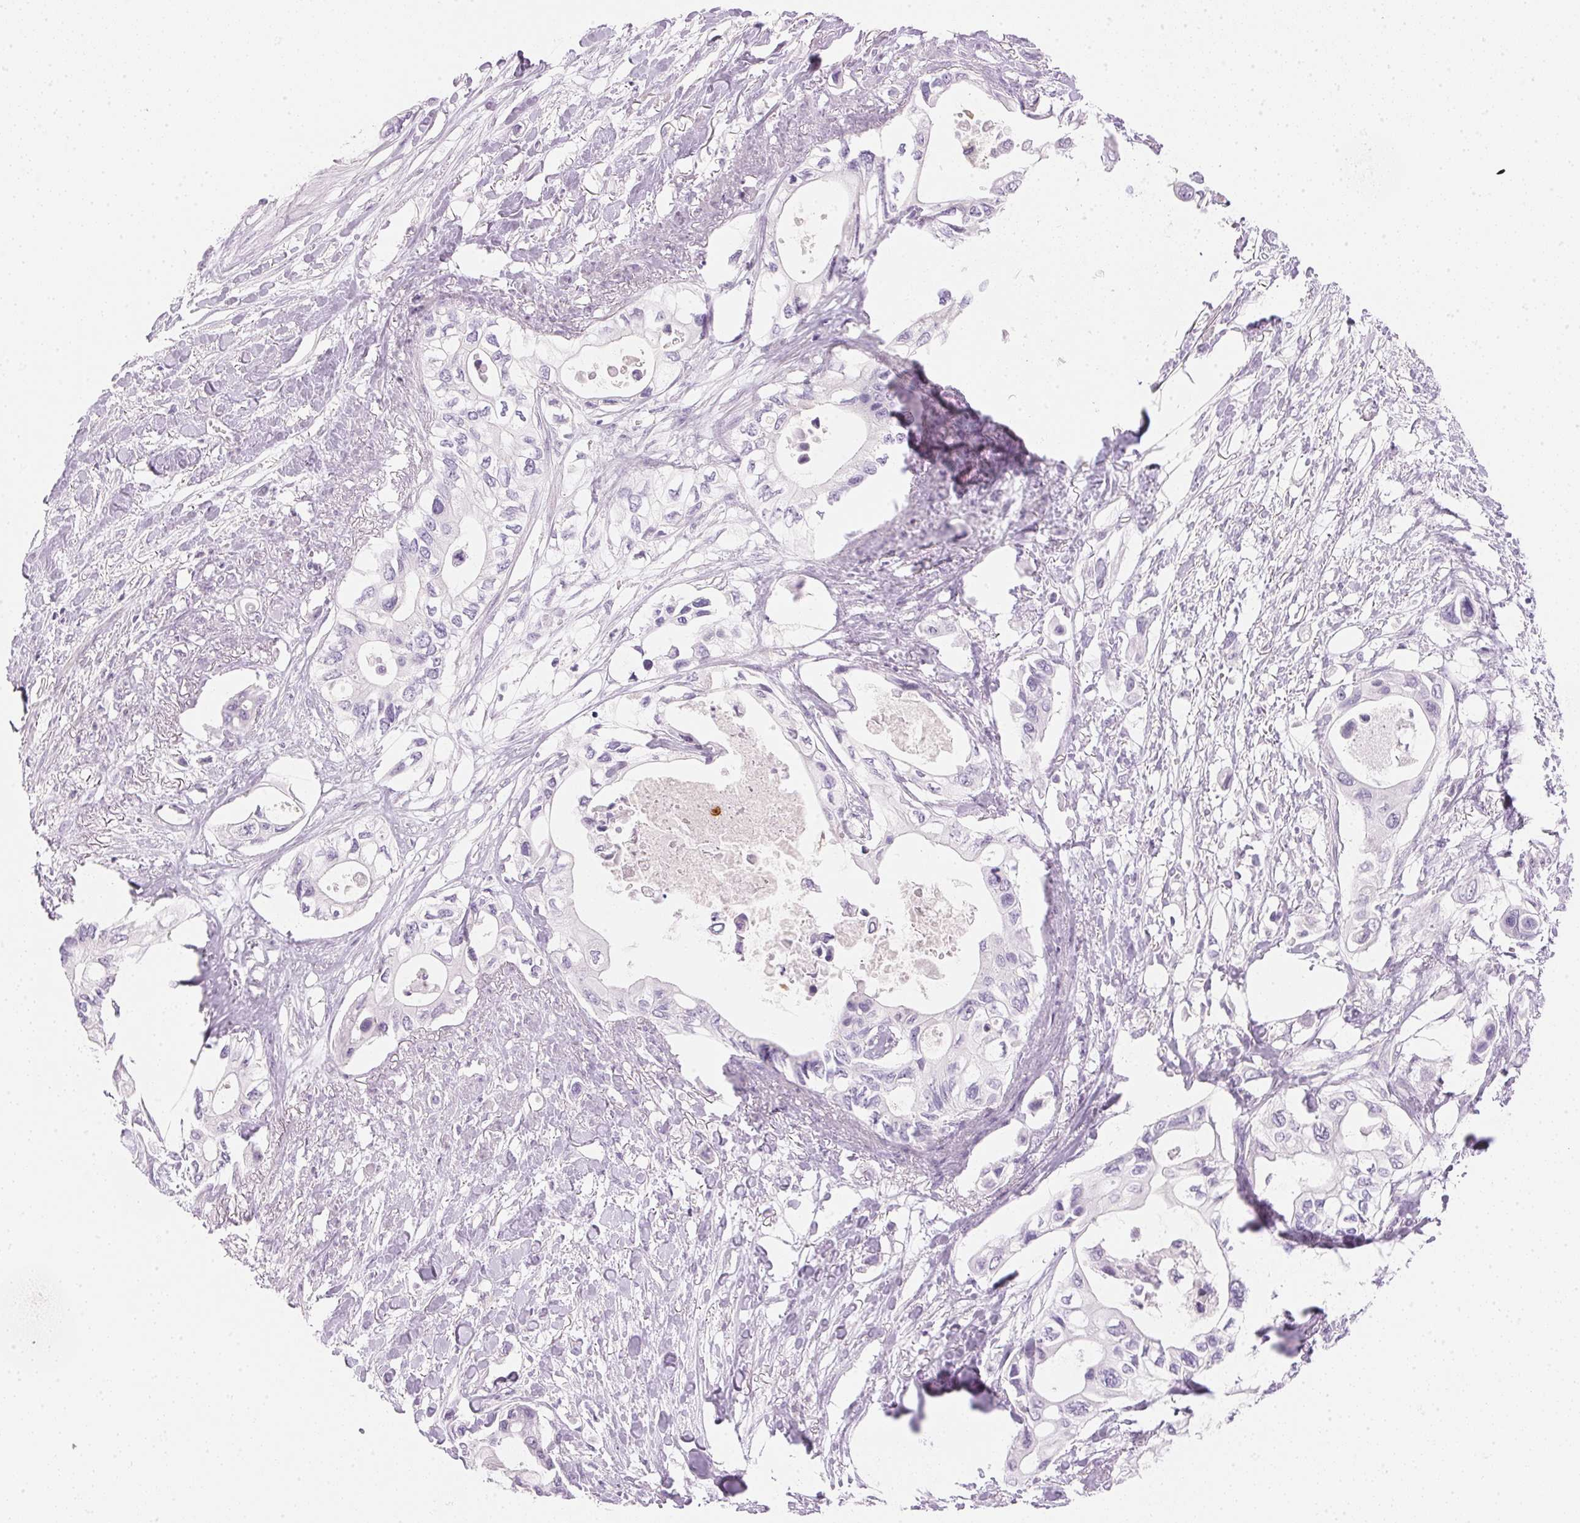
{"staining": {"intensity": "negative", "quantity": "none", "location": "none"}, "tissue": "pancreatic cancer", "cell_type": "Tumor cells", "image_type": "cancer", "snomed": [{"axis": "morphology", "description": "Adenocarcinoma, NOS"}, {"axis": "topography", "description": "Pancreas"}], "caption": "Immunohistochemistry image of adenocarcinoma (pancreatic) stained for a protein (brown), which exhibits no positivity in tumor cells. (DAB (3,3'-diaminobenzidine) immunohistochemistry, high magnification).", "gene": "IGFBP1", "patient": {"sex": "female", "age": 63}}